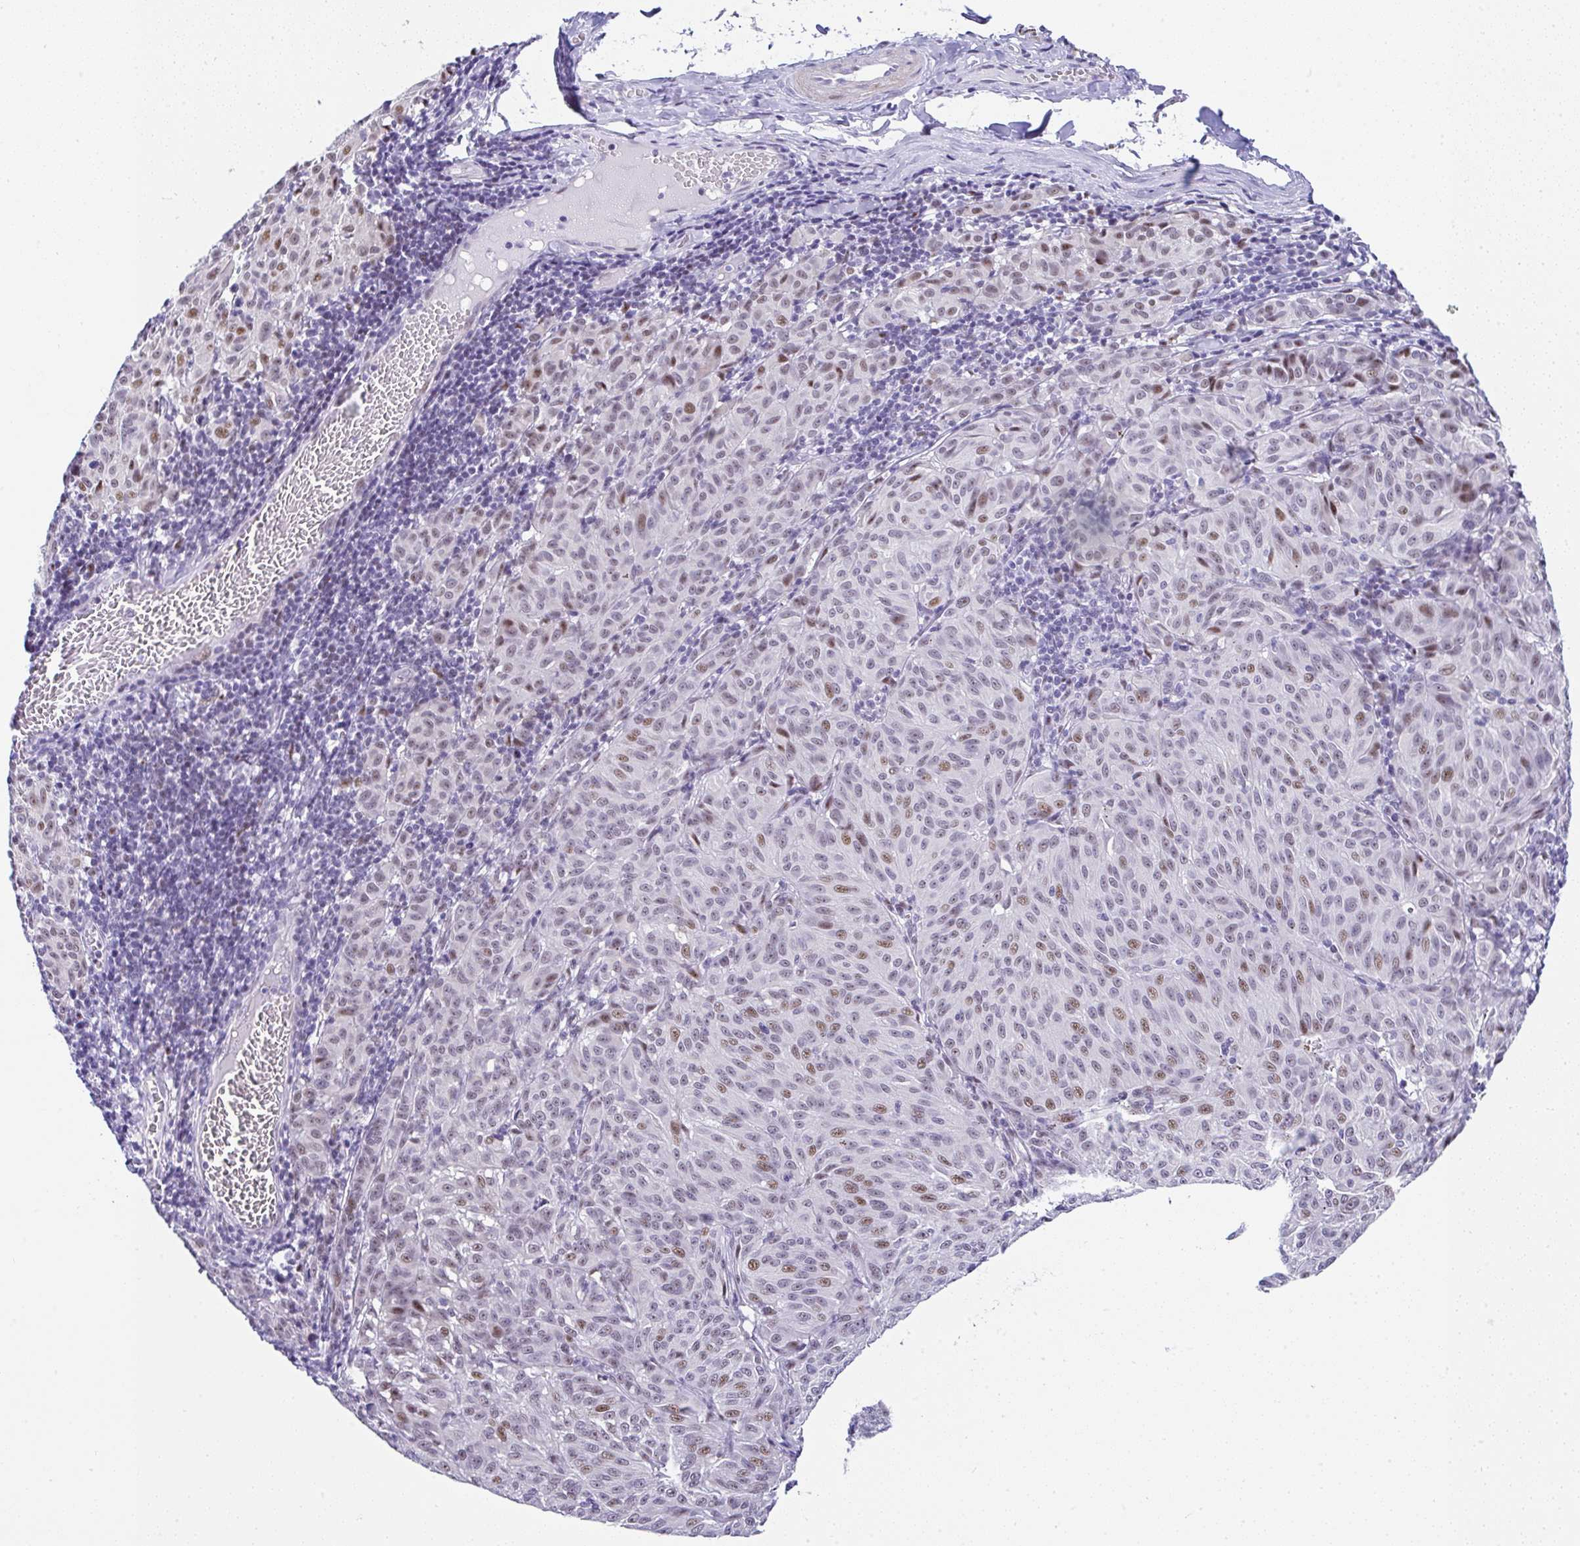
{"staining": {"intensity": "moderate", "quantity": "25%-75%", "location": "nuclear"}, "tissue": "melanoma", "cell_type": "Tumor cells", "image_type": "cancer", "snomed": [{"axis": "morphology", "description": "Malignant melanoma, NOS"}, {"axis": "topography", "description": "Skin"}], "caption": "Protein analysis of melanoma tissue reveals moderate nuclear staining in approximately 25%-75% of tumor cells.", "gene": "NR1D2", "patient": {"sex": "female", "age": 72}}